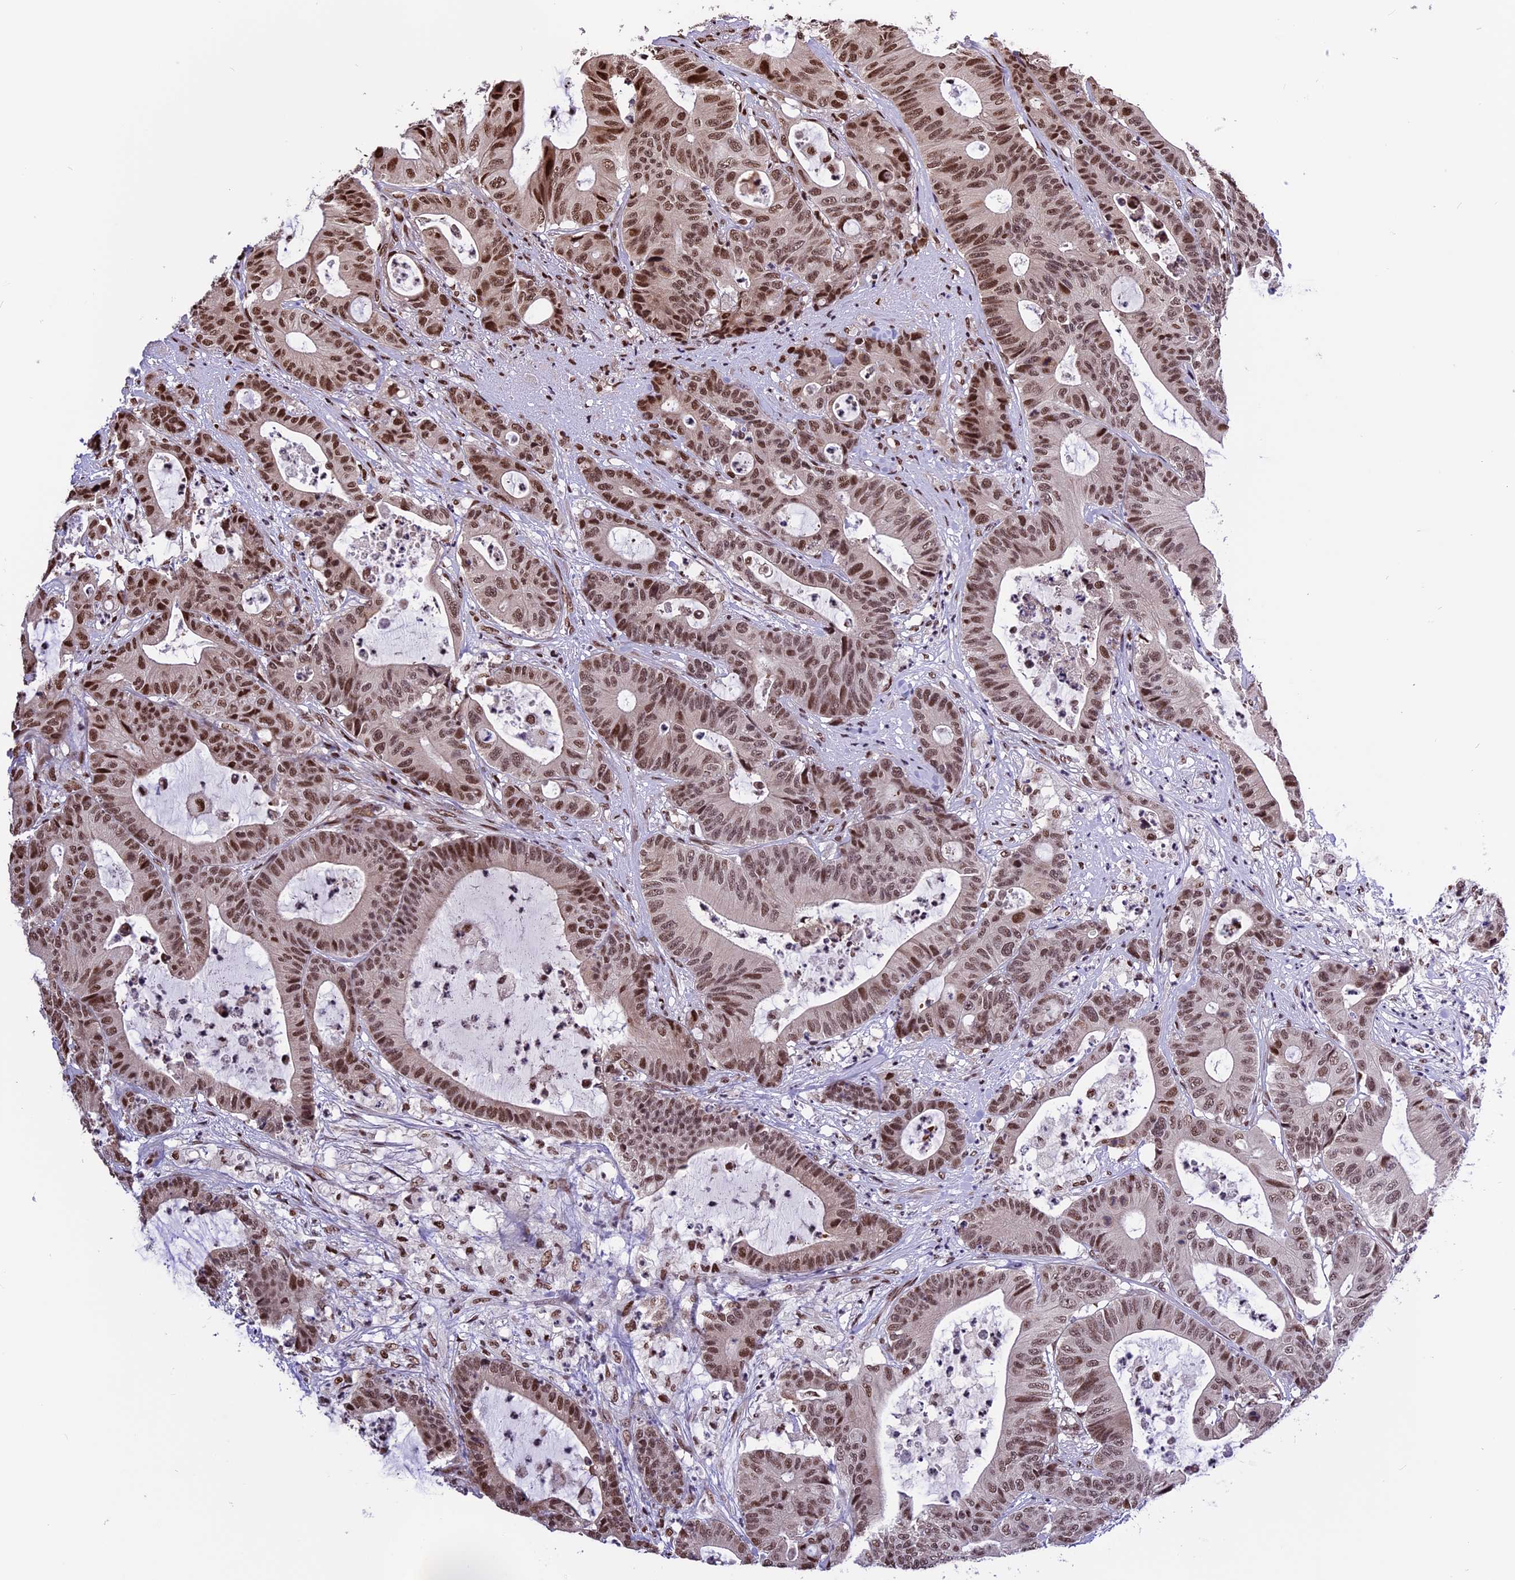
{"staining": {"intensity": "moderate", "quantity": ">75%", "location": "nuclear"}, "tissue": "colorectal cancer", "cell_type": "Tumor cells", "image_type": "cancer", "snomed": [{"axis": "morphology", "description": "Adenocarcinoma, NOS"}, {"axis": "topography", "description": "Colon"}], "caption": "Moderate nuclear protein staining is identified in about >75% of tumor cells in colorectal cancer.", "gene": "POLR3E", "patient": {"sex": "female", "age": 84}}